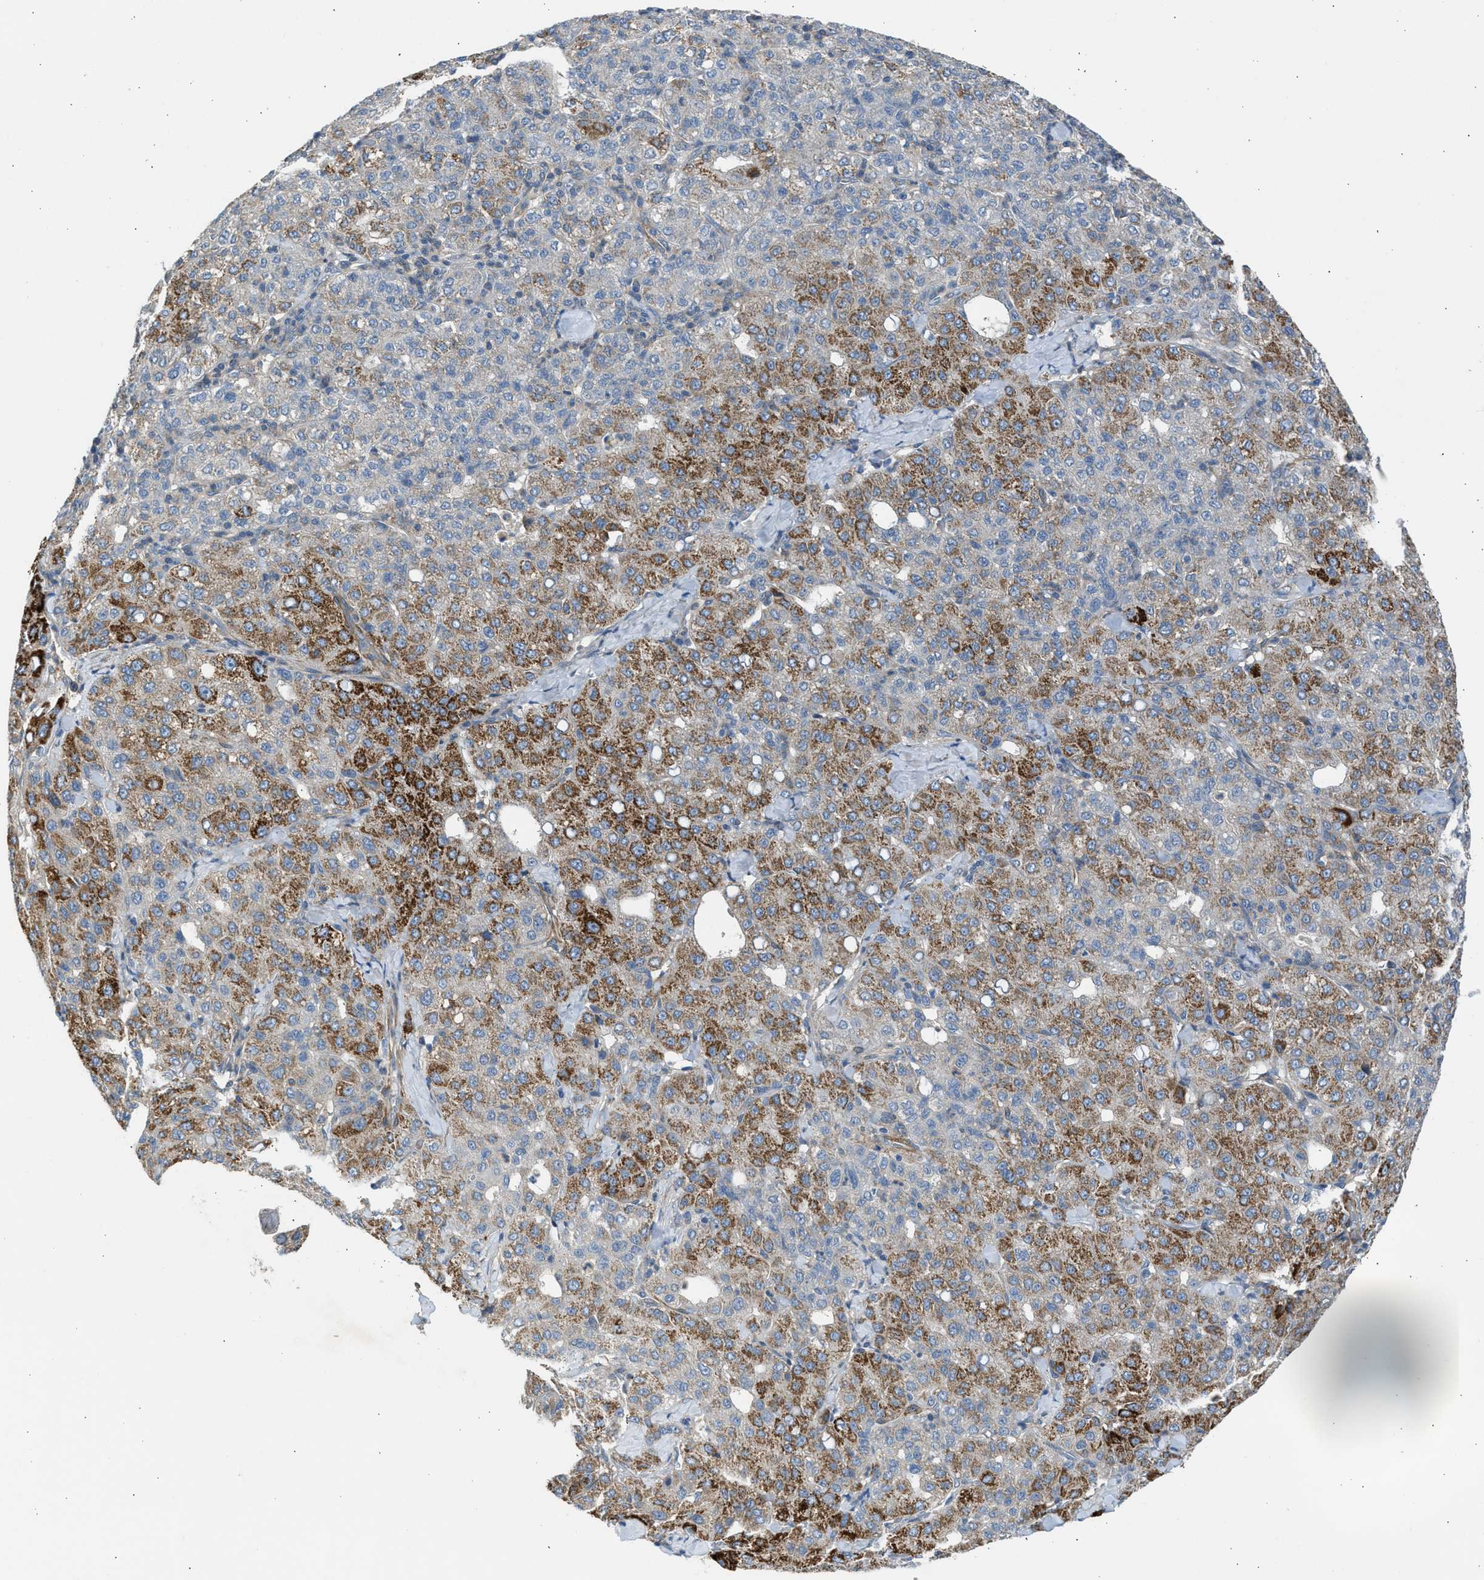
{"staining": {"intensity": "strong", "quantity": "25%-75%", "location": "cytoplasmic/membranous"}, "tissue": "liver cancer", "cell_type": "Tumor cells", "image_type": "cancer", "snomed": [{"axis": "morphology", "description": "Carcinoma, Hepatocellular, NOS"}, {"axis": "topography", "description": "Liver"}], "caption": "The histopathology image shows immunohistochemical staining of liver hepatocellular carcinoma. There is strong cytoplasmic/membranous staining is identified in approximately 25%-75% of tumor cells. (Stains: DAB in brown, nuclei in blue, Microscopy: brightfield microscopy at high magnification).", "gene": "PCNX3", "patient": {"sex": "male", "age": 65}}